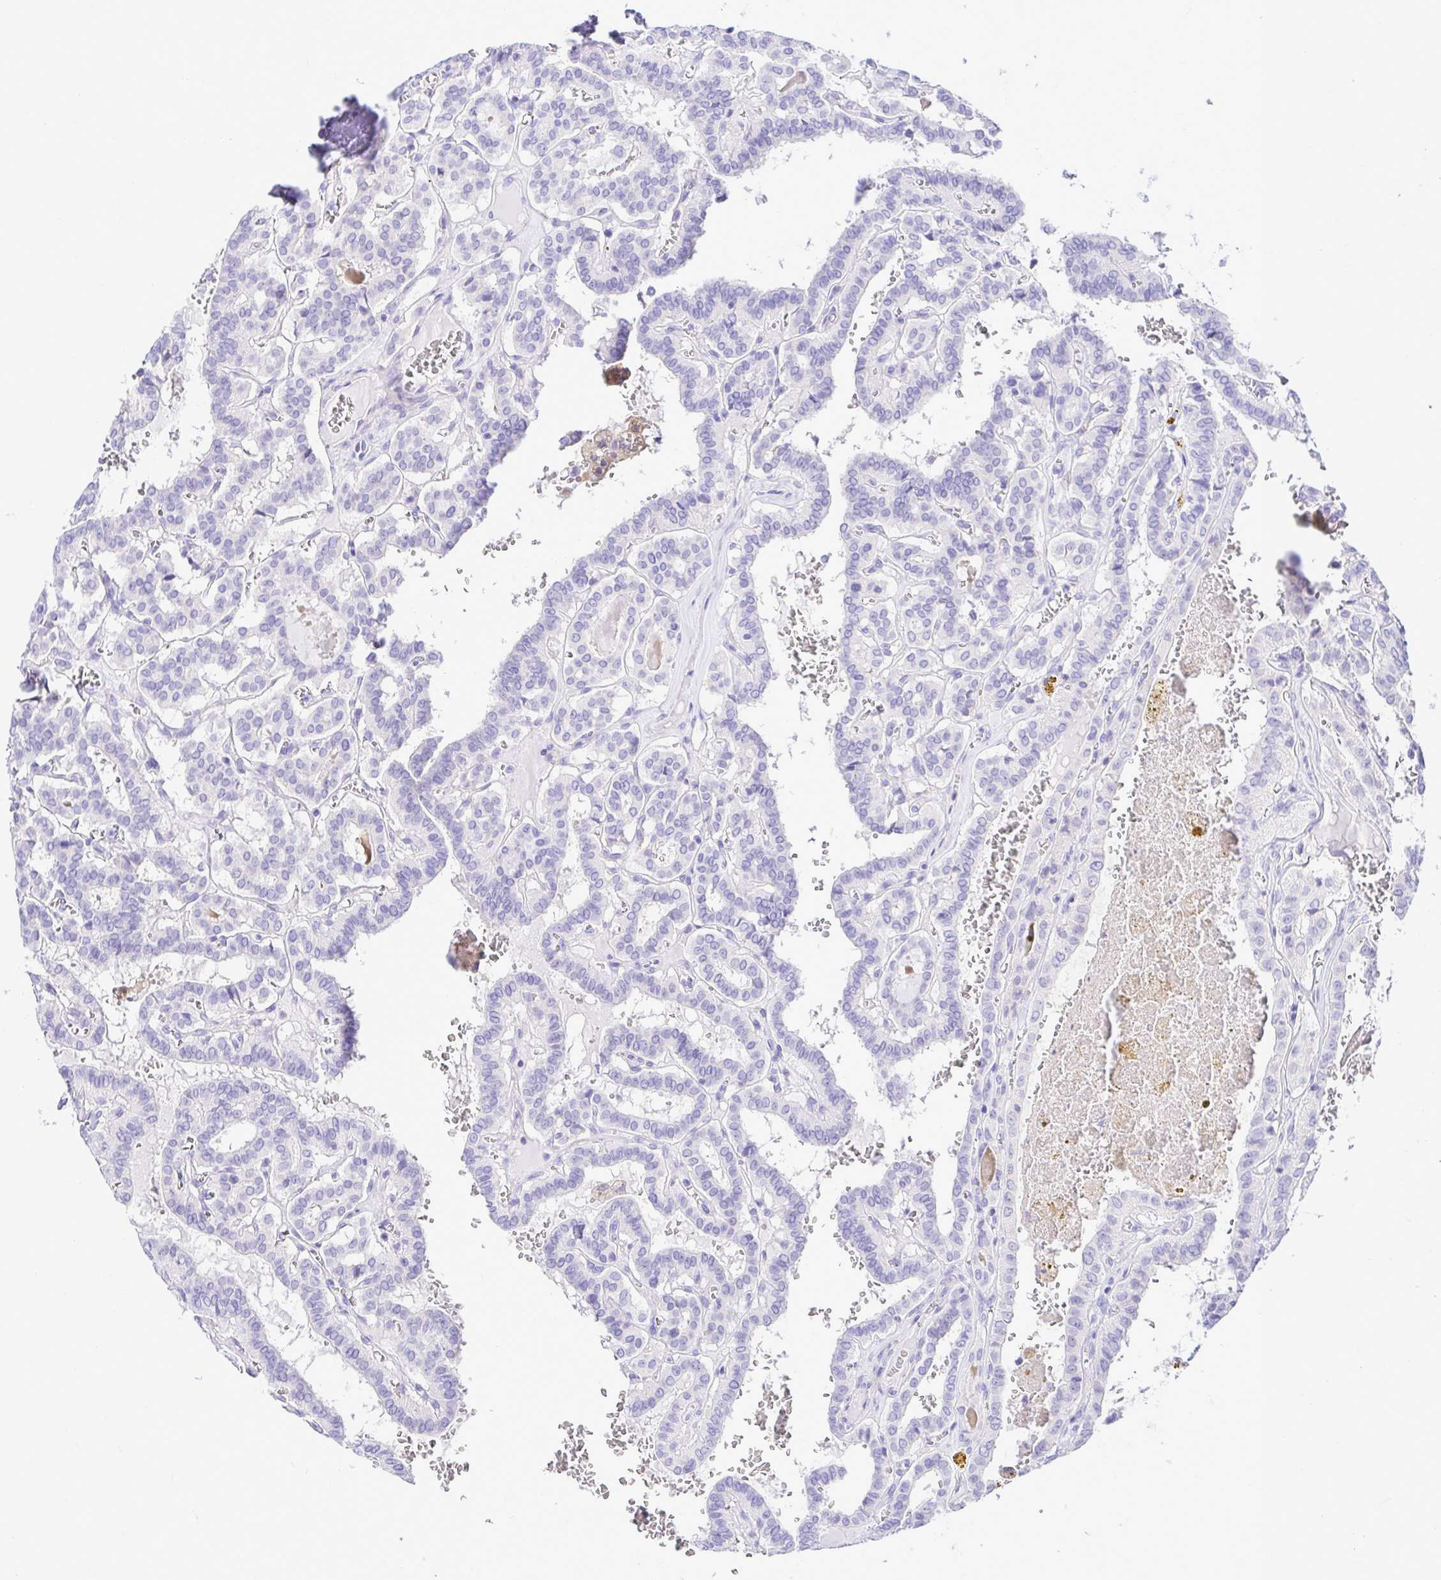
{"staining": {"intensity": "negative", "quantity": "none", "location": "none"}, "tissue": "thyroid cancer", "cell_type": "Tumor cells", "image_type": "cancer", "snomed": [{"axis": "morphology", "description": "Papillary adenocarcinoma, NOS"}, {"axis": "topography", "description": "Thyroid gland"}], "caption": "A high-resolution photomicrograph shows immunohistochemistry staining of thyroid cancer, which reveals no significant staining in tumor cells.", "gene": "BACE2", "patient": {"sex": "female", "age": 21}}